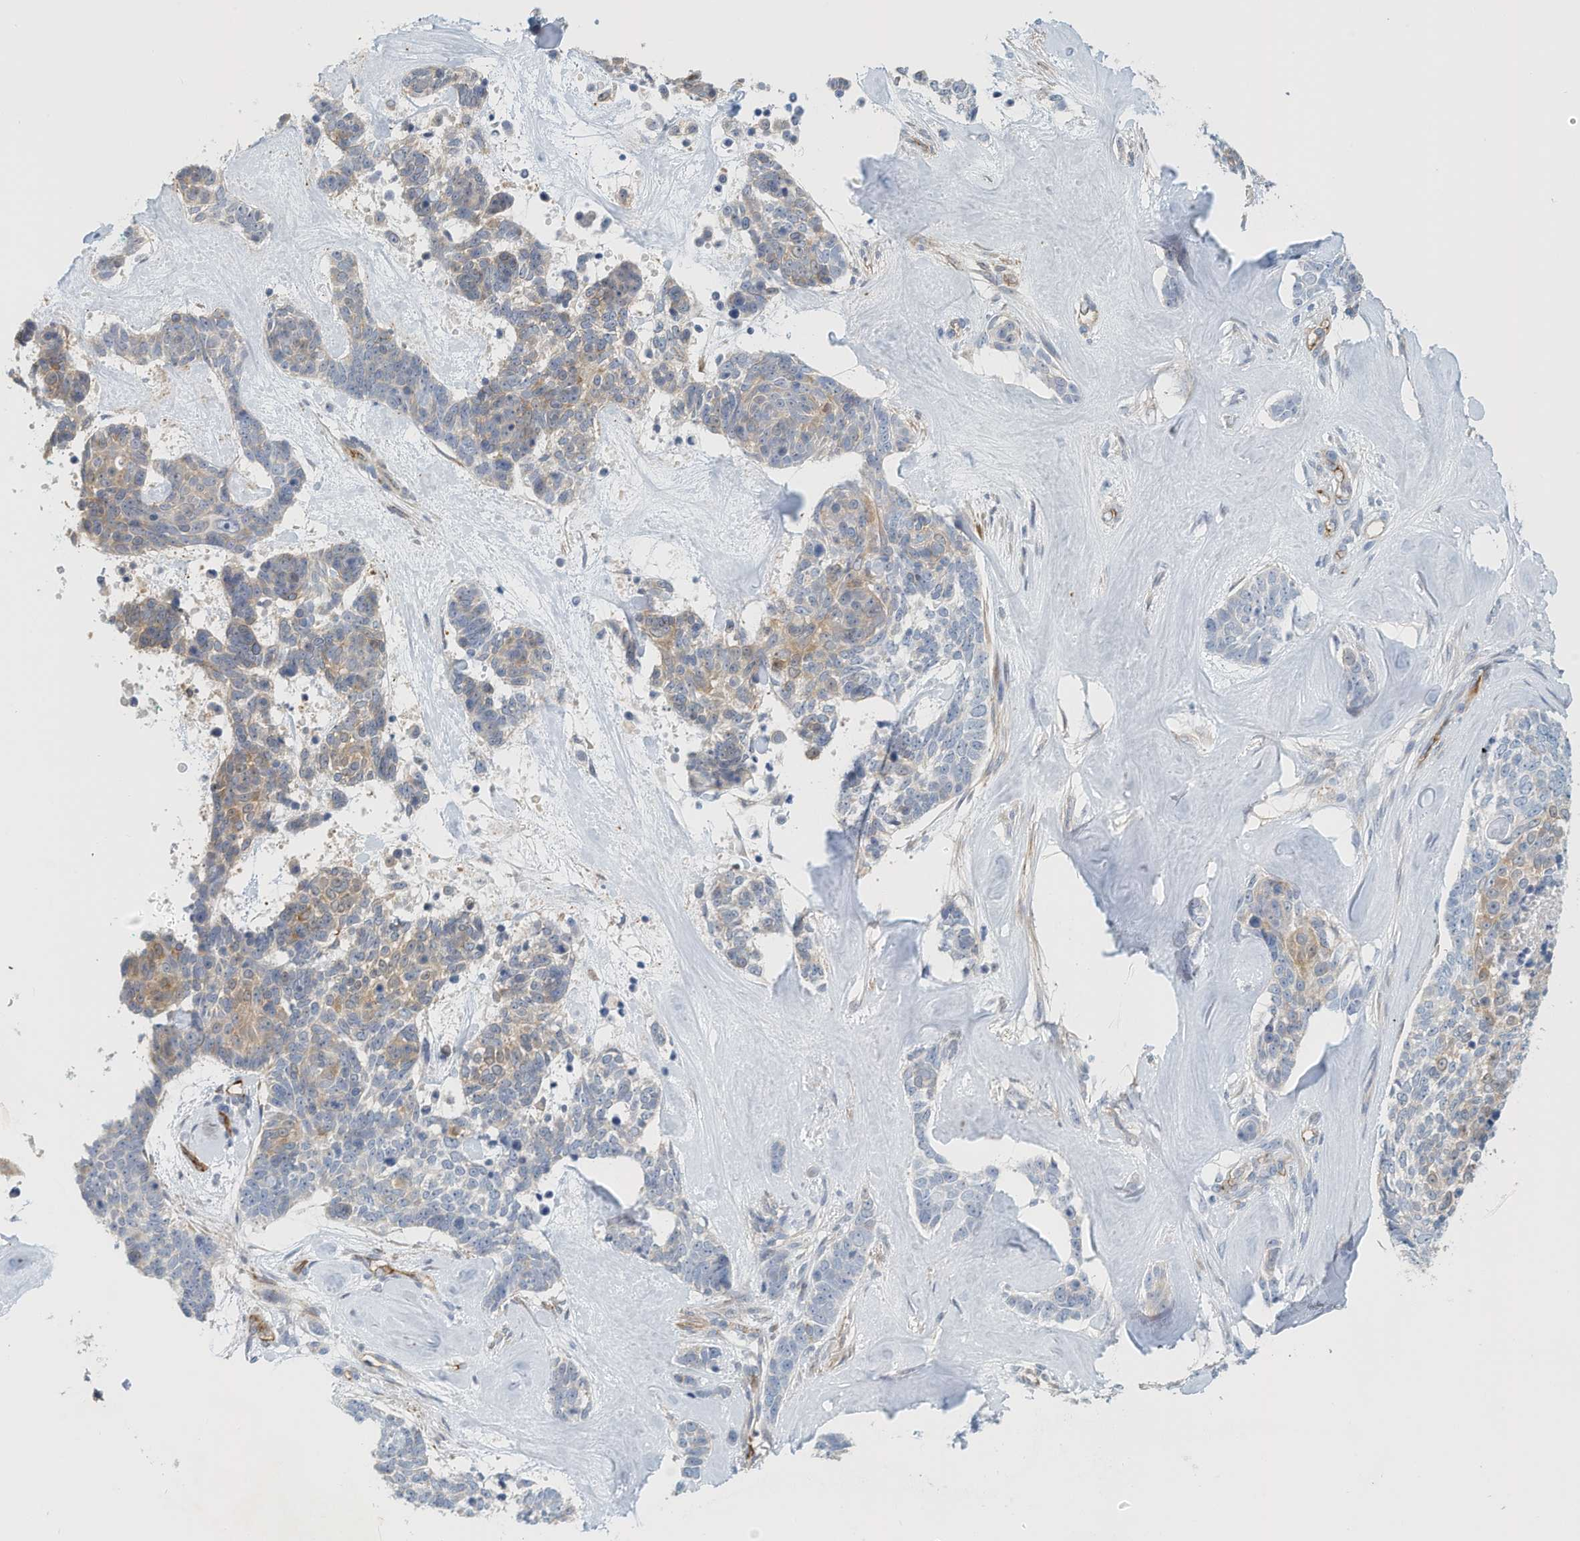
{"staining": {"intensity": "moderate", "quantity": "<25%", "location": "cytoplasmic/membranous"}, "tissue": "skin cancer", "cell_type": "Tumor cells", "image_type": "cancer", "snomed": [{"axis": "morphology", "description": "Basal cell carcinoma"}, {"axis": "topography", "description": "Skin"}], "caption": "A photomicrograph of skin cancer (basal cell carcinoma) stained for a protein reveals moderate cytoplasmic/membranous brown staining in tumor cells.", "gene": "ARHGAP28", "patient": {"sex": "female", "age": 81}}